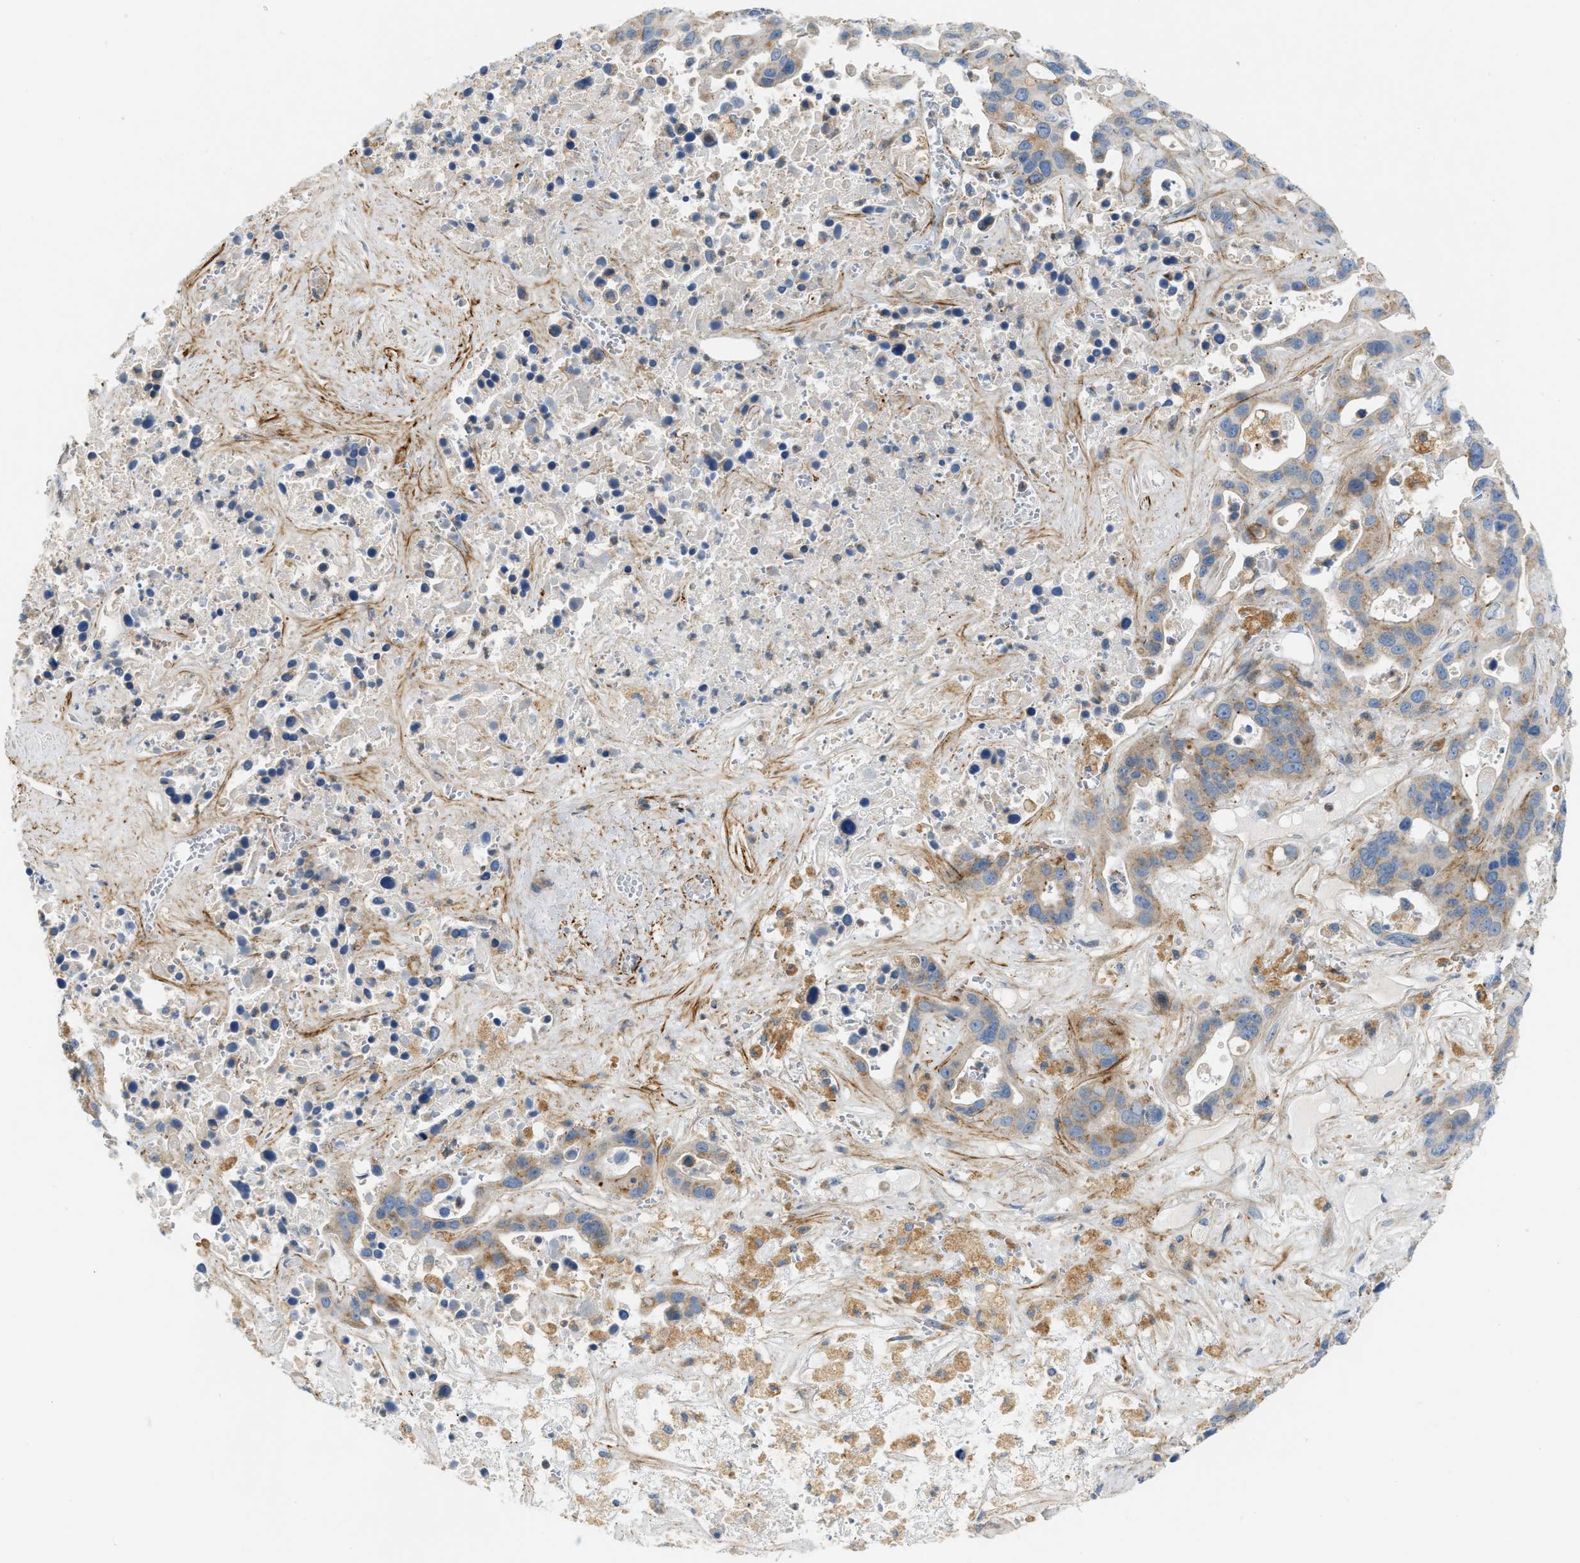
{"staining": {"intensity": "moderate", "quantity": ">75%", "location": "cytoplasmic/membranous"}, "tissue": "liver cancer", "cell_type": "Tumor cells", "image_type": "cancer", "snomed": [{"axis": "morphology", "description": "Cholangiocarcinoma"}, {"axis": "topography", "description": "Liver"}], "caption": "Immunohistochemistry (IHC) staining of cholangiocarcinoma (liver), which exhibits medium levels of moderate cytoplasmic/membranous expression in about >75% of tumor cells indicating moderate cytoplasmic/membranous protein staining. The staining was performed using DAB (3,3'-diaminobenzidine) (brown) for protein detection and nuclei were counterstained in hematoxylin (blue).", "gene": "LMBRD1", "patient": {"sex": "female", "age": 65}}